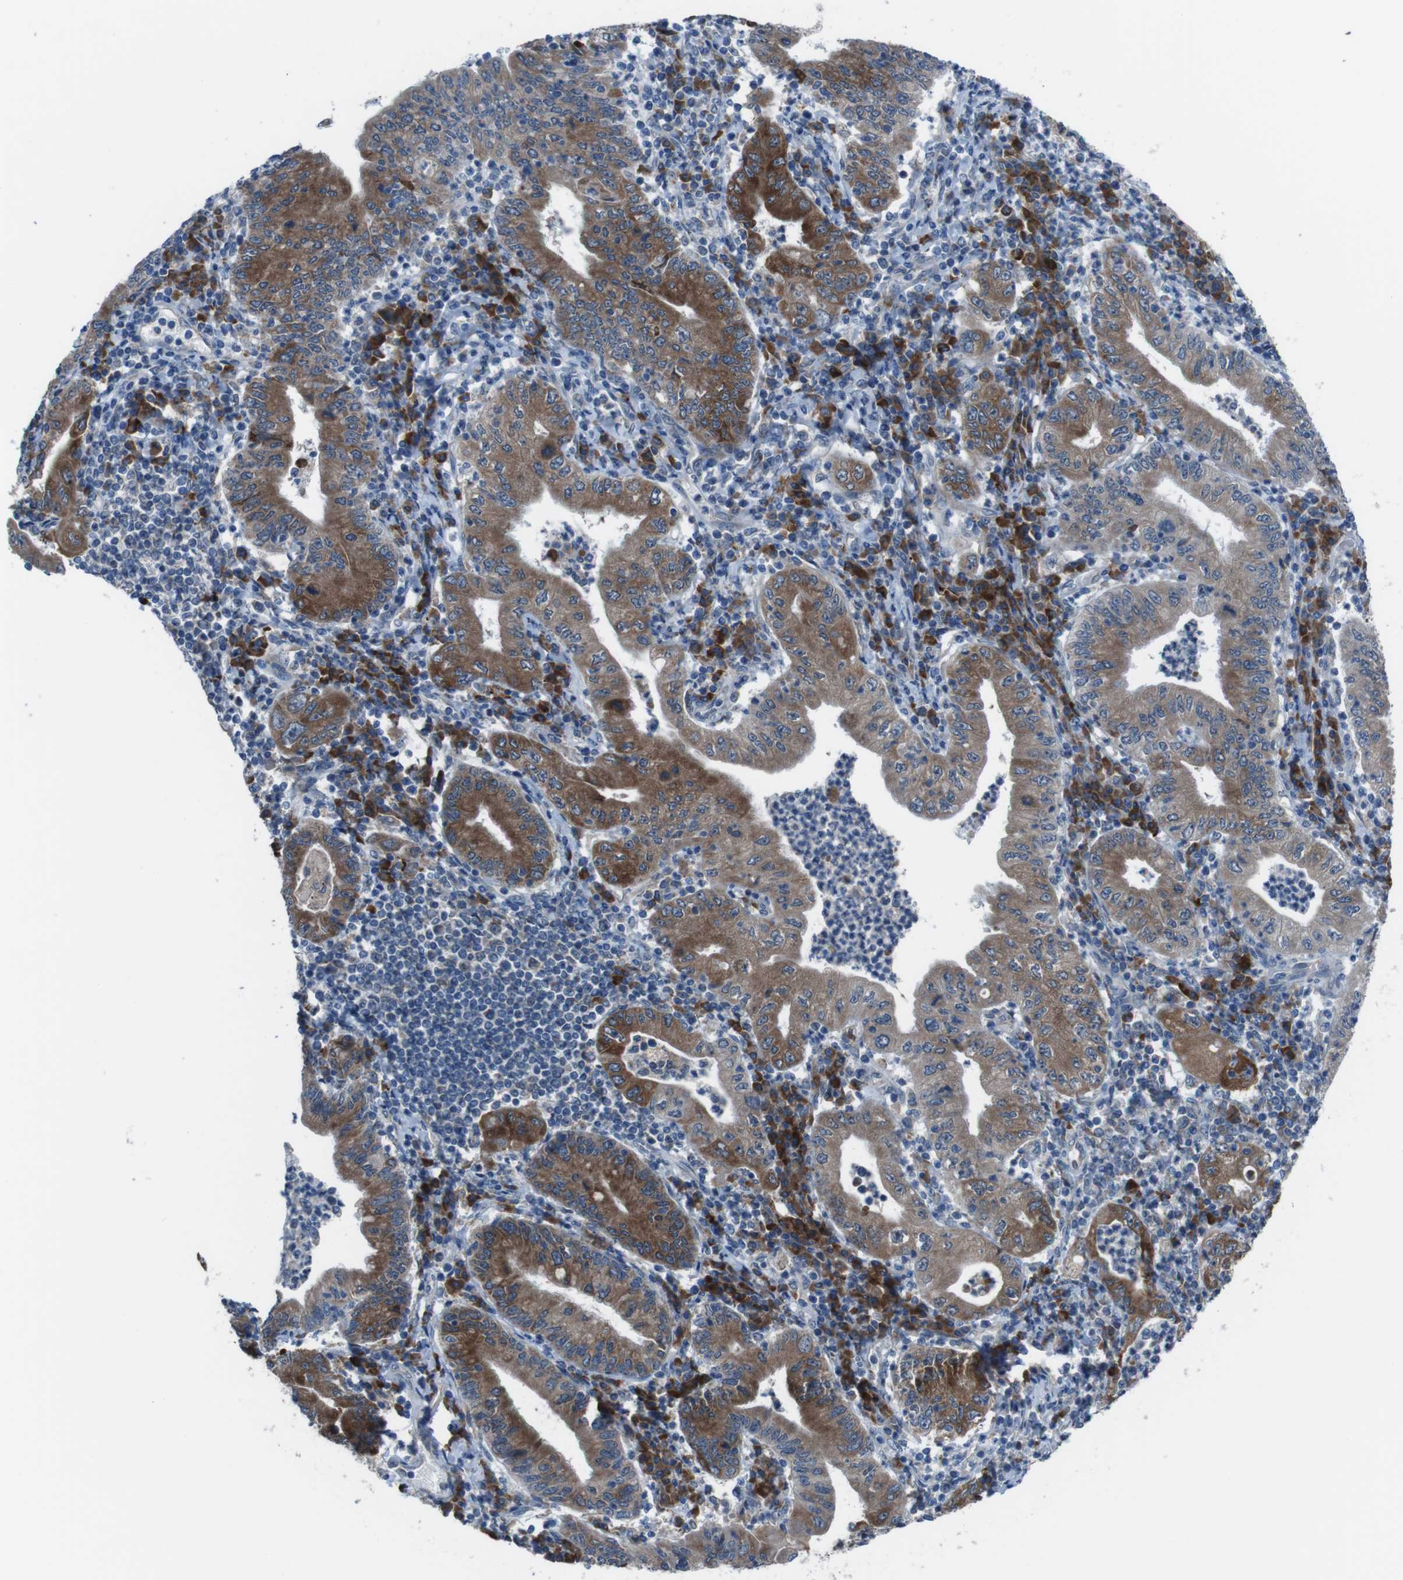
{"staining": {"intensity": "moderate", "quantity": ">75%", "location": "cytoplasmic/membranous"}, "tissue": "stomach cancer", "cell_type": "Tumor cells", "image_type": "cancer", "snomed": [{"axis": "morphology", "description": "Normal tissue, NOS"}, {"axis": "morphology", "description": "Adenocarcinoma, NOS"}, {"axis": "topography", "description": "Esophagus"}, {"axis": "topography", "description": "Stomach, upper"}, {"axis": "topography", "description": "Peripheral nerve tissue"}], "caption": "Protein positivity by immunohistochemistry (IHC) shows moderate cytoplasmic/membranous staining in about >75% of tumor cells in stomach adenocarcinoma. (brown staining indicates protein expression, while blue staining denotes nuclei).", "gene": "CDH22", "patient": {"sex": "male", "age": 62}}